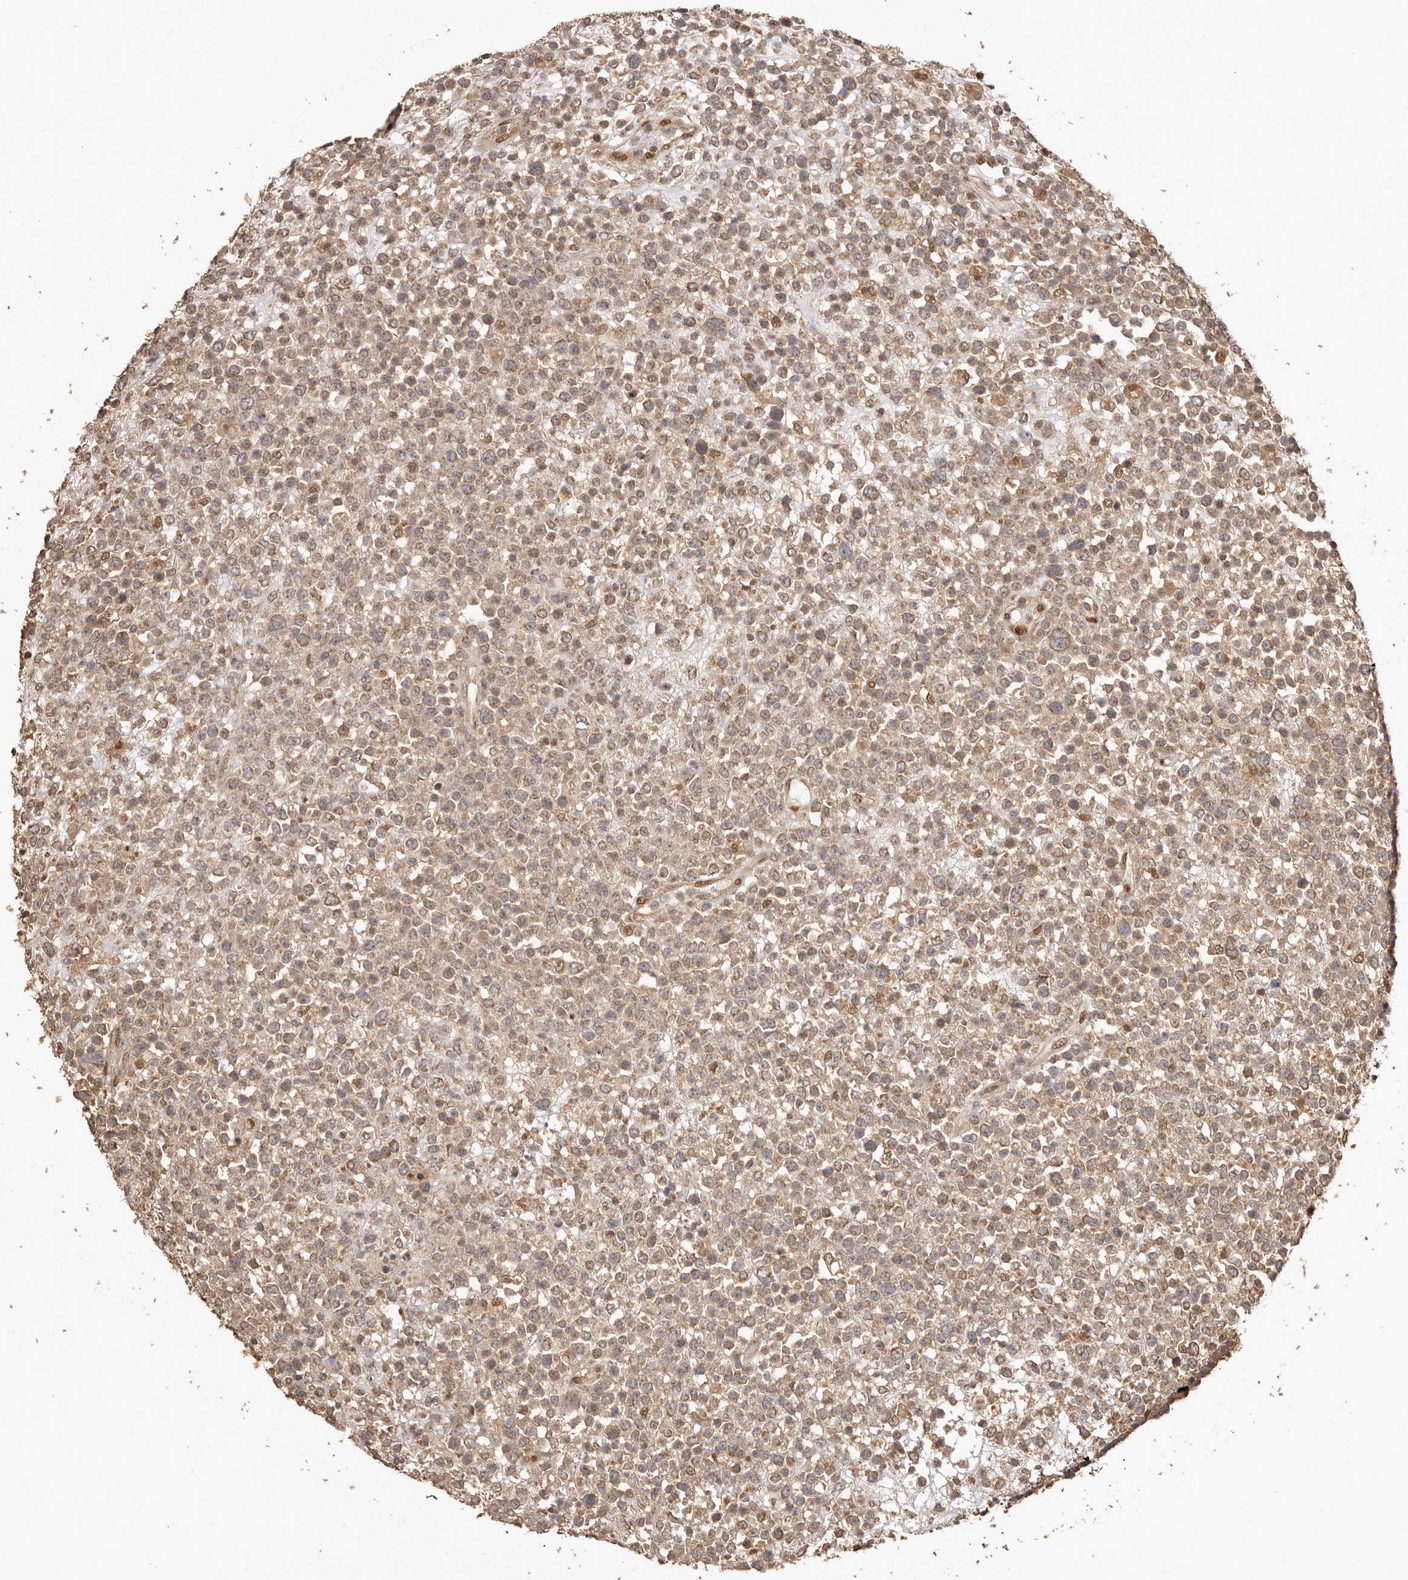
{"staining": {"intensity": "weak", "quantity": ">75%", "location": "cytoplasmic/membranous"}, "tissue": "lymphoma", "cell_type": "Tumor cells", "image_type": "cancer", "snomed": [{"axis": "morphology", "description": "Malignant lymphoma, non-Hodgkin's type, High grade"}, {"axis": "topography", "description": "Colon"}], "caption": "Immunohistochemistry (DAB) staining of human lymphoma shows weak cytoplasmic/membranous protein positivity in approximately >75% of tumor cells.", "gene": "UBR2", "patient": {"sex": "female", "age": 53}}